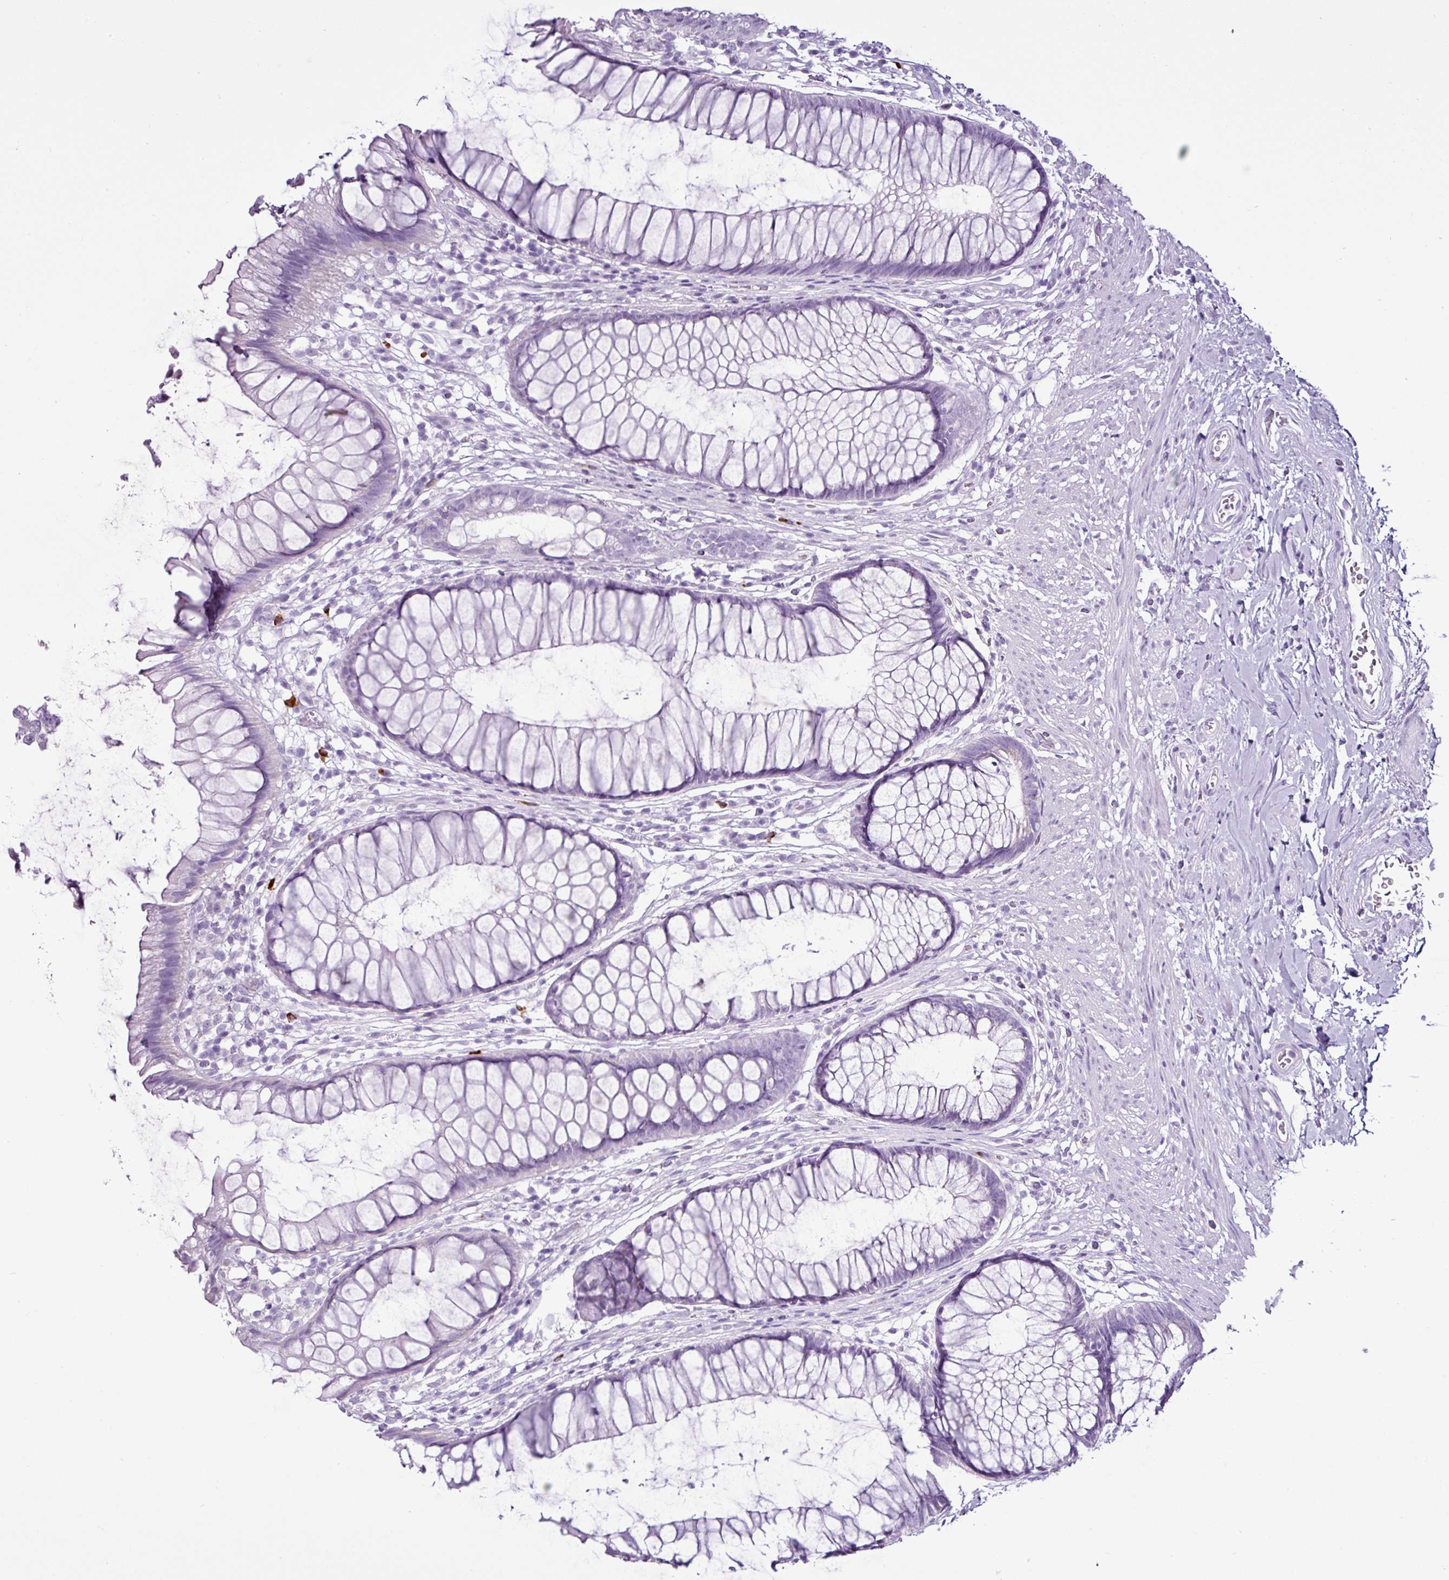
{"staining": {"intensity": "negative", "quantity": "none", "location": "none"}, "tissue": "rectum", "cell_type": "Glandular cells", "image_type": "normal", "snomed": [{"axis": "morphology", "description": "Normal tissue, NOS"}, {"axis": "topography", "description": "Smooth muscle"}, {"axis": "topography", "description": "Rectum"}], "caption": "Immunohistochemistry (IHC) histopathology image of benign rectum: rectum stained with DAB demonstrates no significant protein positivity in glandular cells. Nuclei are stained in blue.", "gene": "LILRB4", "patient": {"sex": "male", "age": 53}}